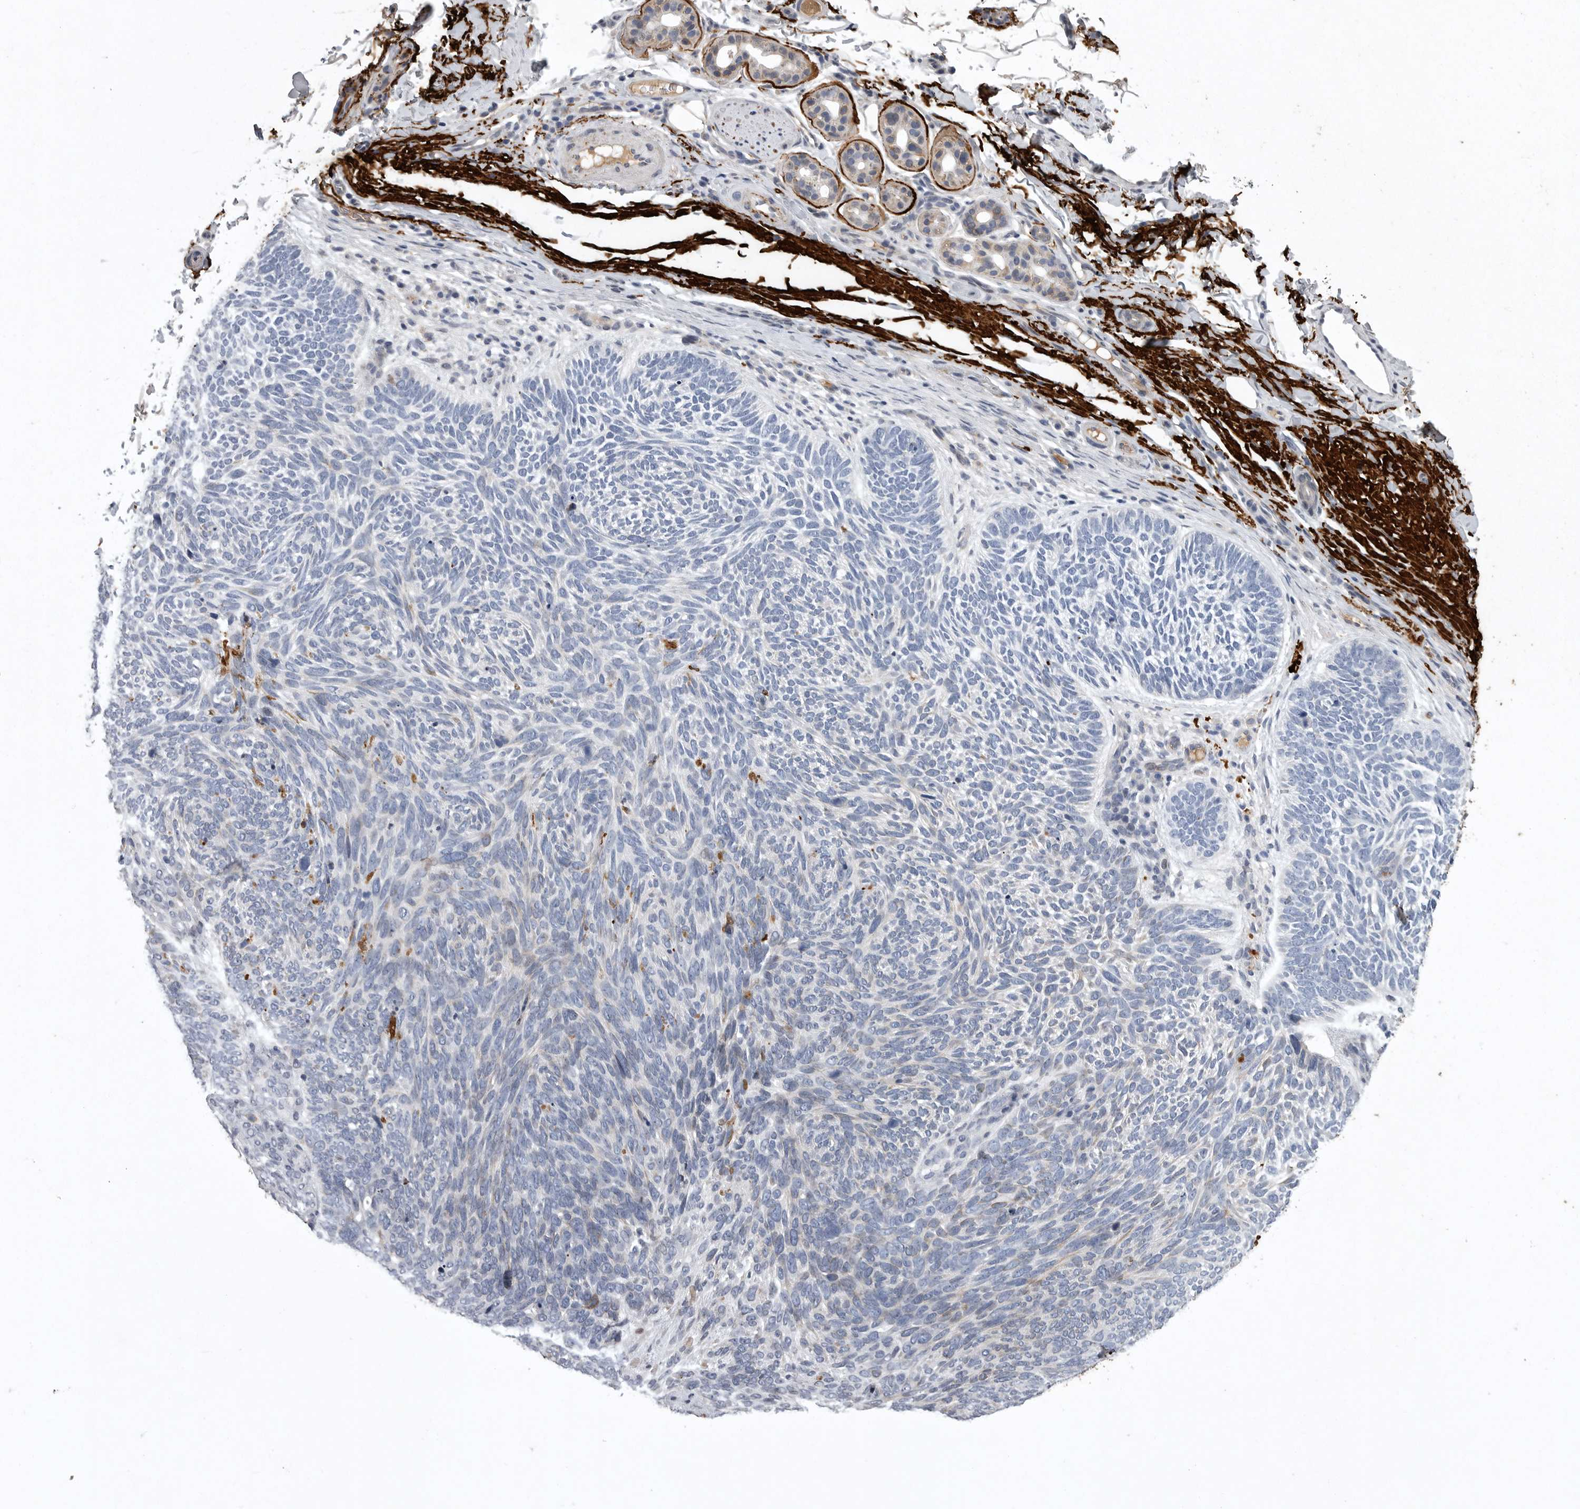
{"staining": {"intensity": "negative", "quantity": "none", "location": "none"}, "tissue": "skin cancer", "cell_type": "Tumor cells", "image_type": "cancer", "snomed": [{"axis": "morphology", "description": "Basal cell carcinoma"}, {"axis": "topography", "description": "Skin"}], "caption": "The histopathology image reveals no staining of tumor cells in skin basal cell carcinoma. (DAB immunohistochemistry (IHC) visualized using brightfield microscopy, high magnification).", "gene": "CRP", "patient": {"sex": "female", "age": 85}}